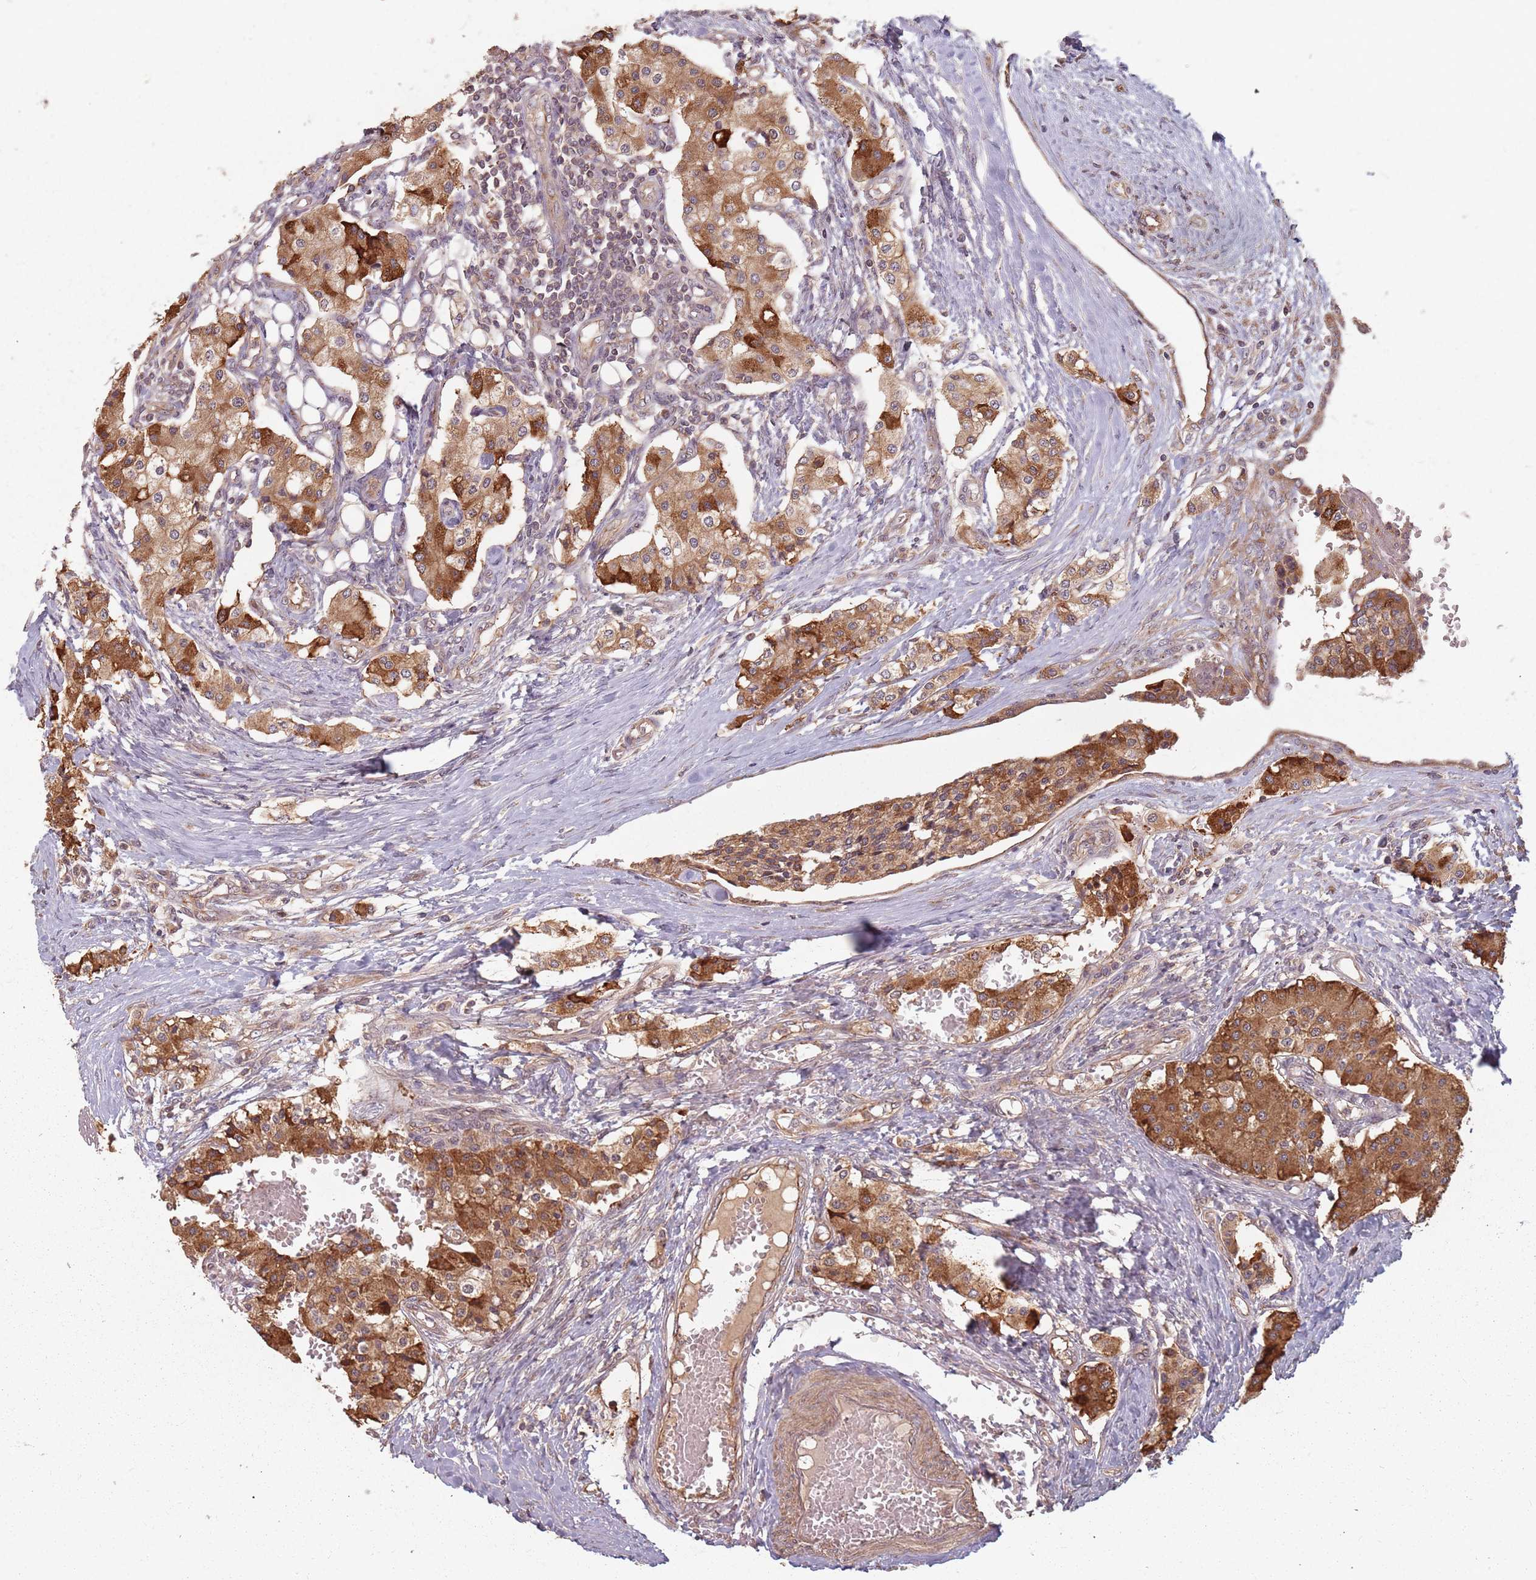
{"staining": {"intensity": "strong", "quantity": ">75%", "location": "cytoplasmic/membranous"}, "tissue": "carcinoid", "cell_type": "Tumor cells", "image_type": "cancer", "snomed": [{"axis": "morphology", "description": "Carcinoid, malignant, NOS"}, {"axis": "topography", "description": "Colon"}], "caption": "Immunohistochemical staining of carcinoid demonstrates strong cytoplasmic/membranous protein expression in approximately >75% of tumor cells.", "gene": "C3orf14", "patient": {"sex": "female", "age": 52}}